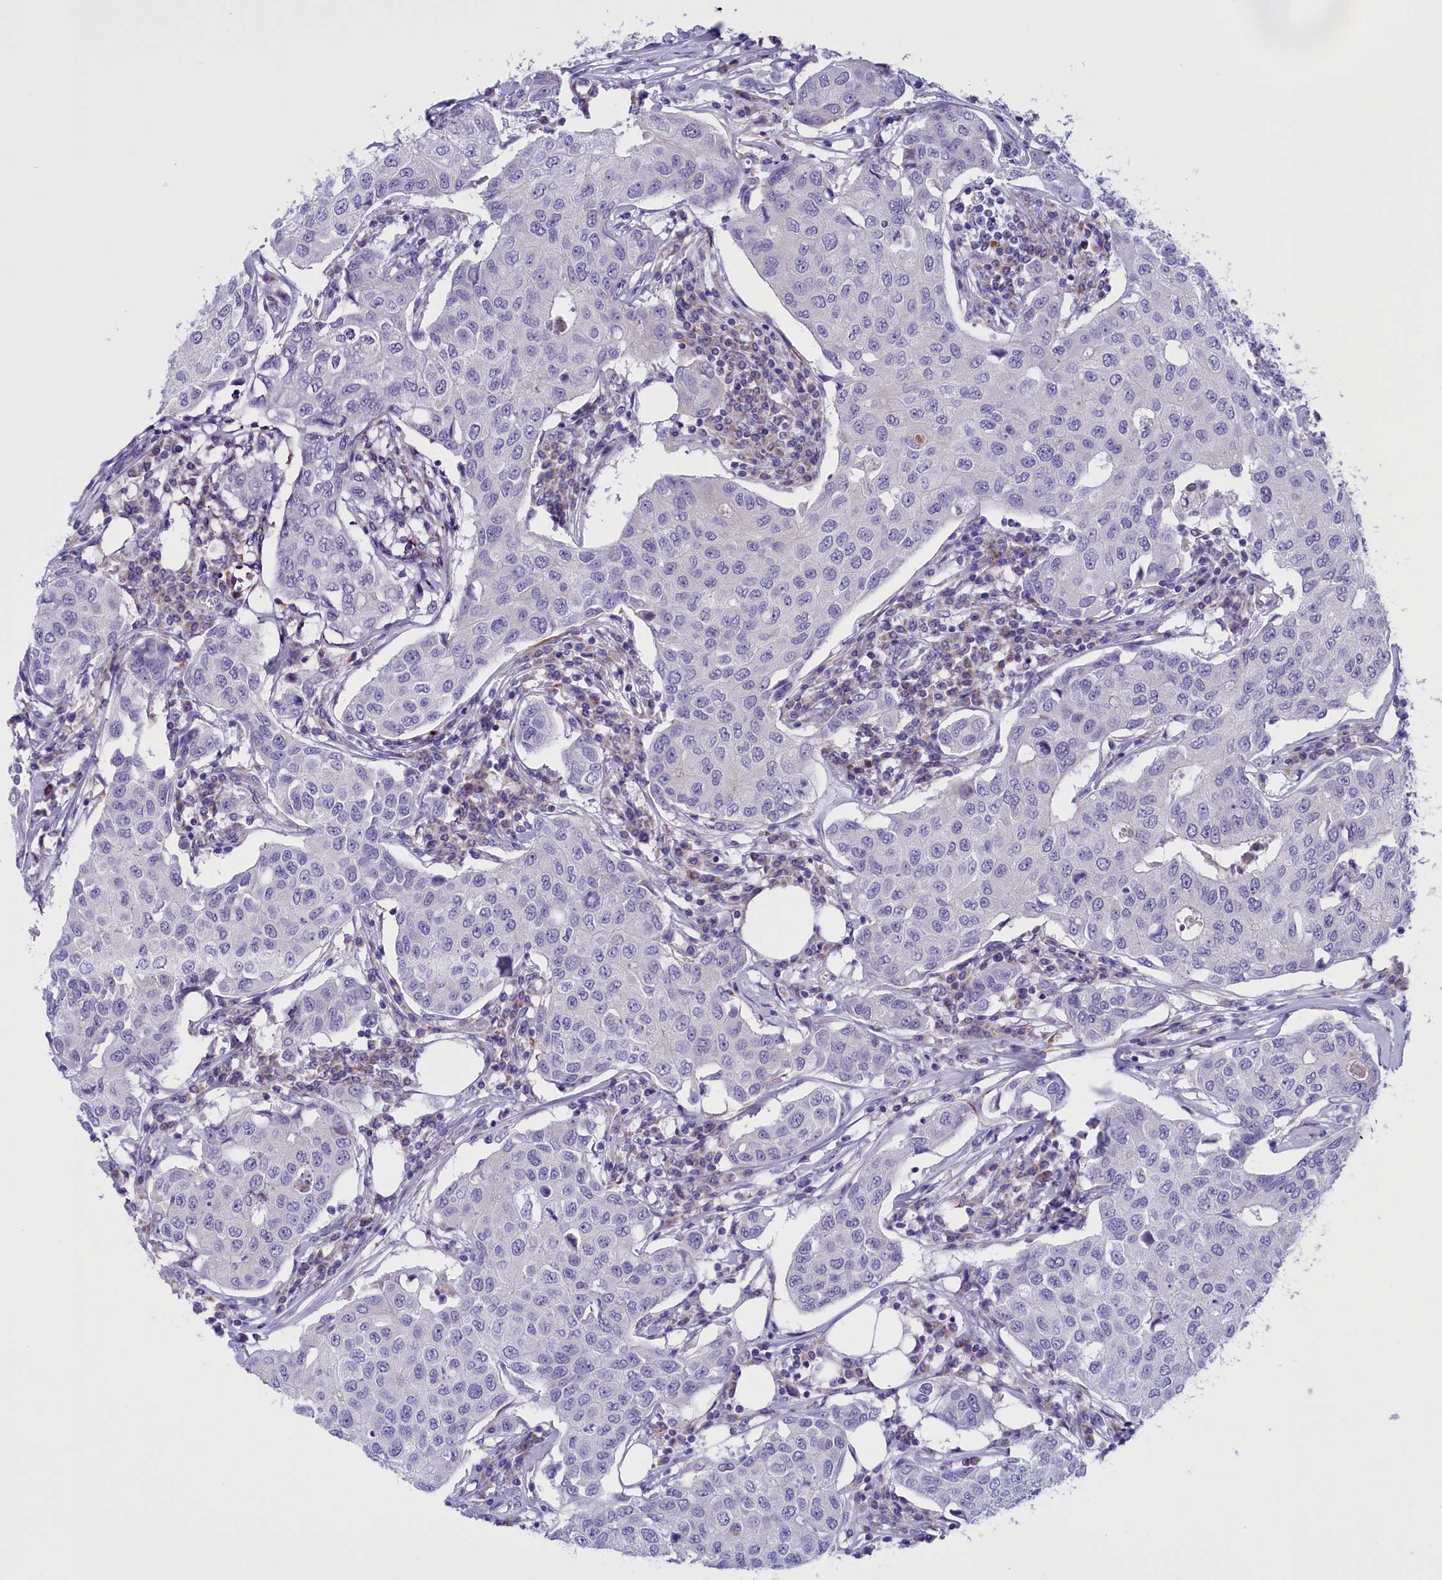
{"staining": {"intensity": "negative", "quantity": "none", "location": "none"}, "tissue": "breast cancer", "cell_type": "Tumor cells", "image_type": "cancer", "snomed": [{"axis": "morphology", "description": "Duct carcinoma"}, {"axis": "topography", "description": "Breast"}], "caption": "An IHC histopathology image of invasive ductal carcinoma (breast) is shown. There is no staining in tumor cells of invasive ductal carcinoma (breast).", "gene": "FAM149B1", "patient": {"sex": "female", "age": 80}}